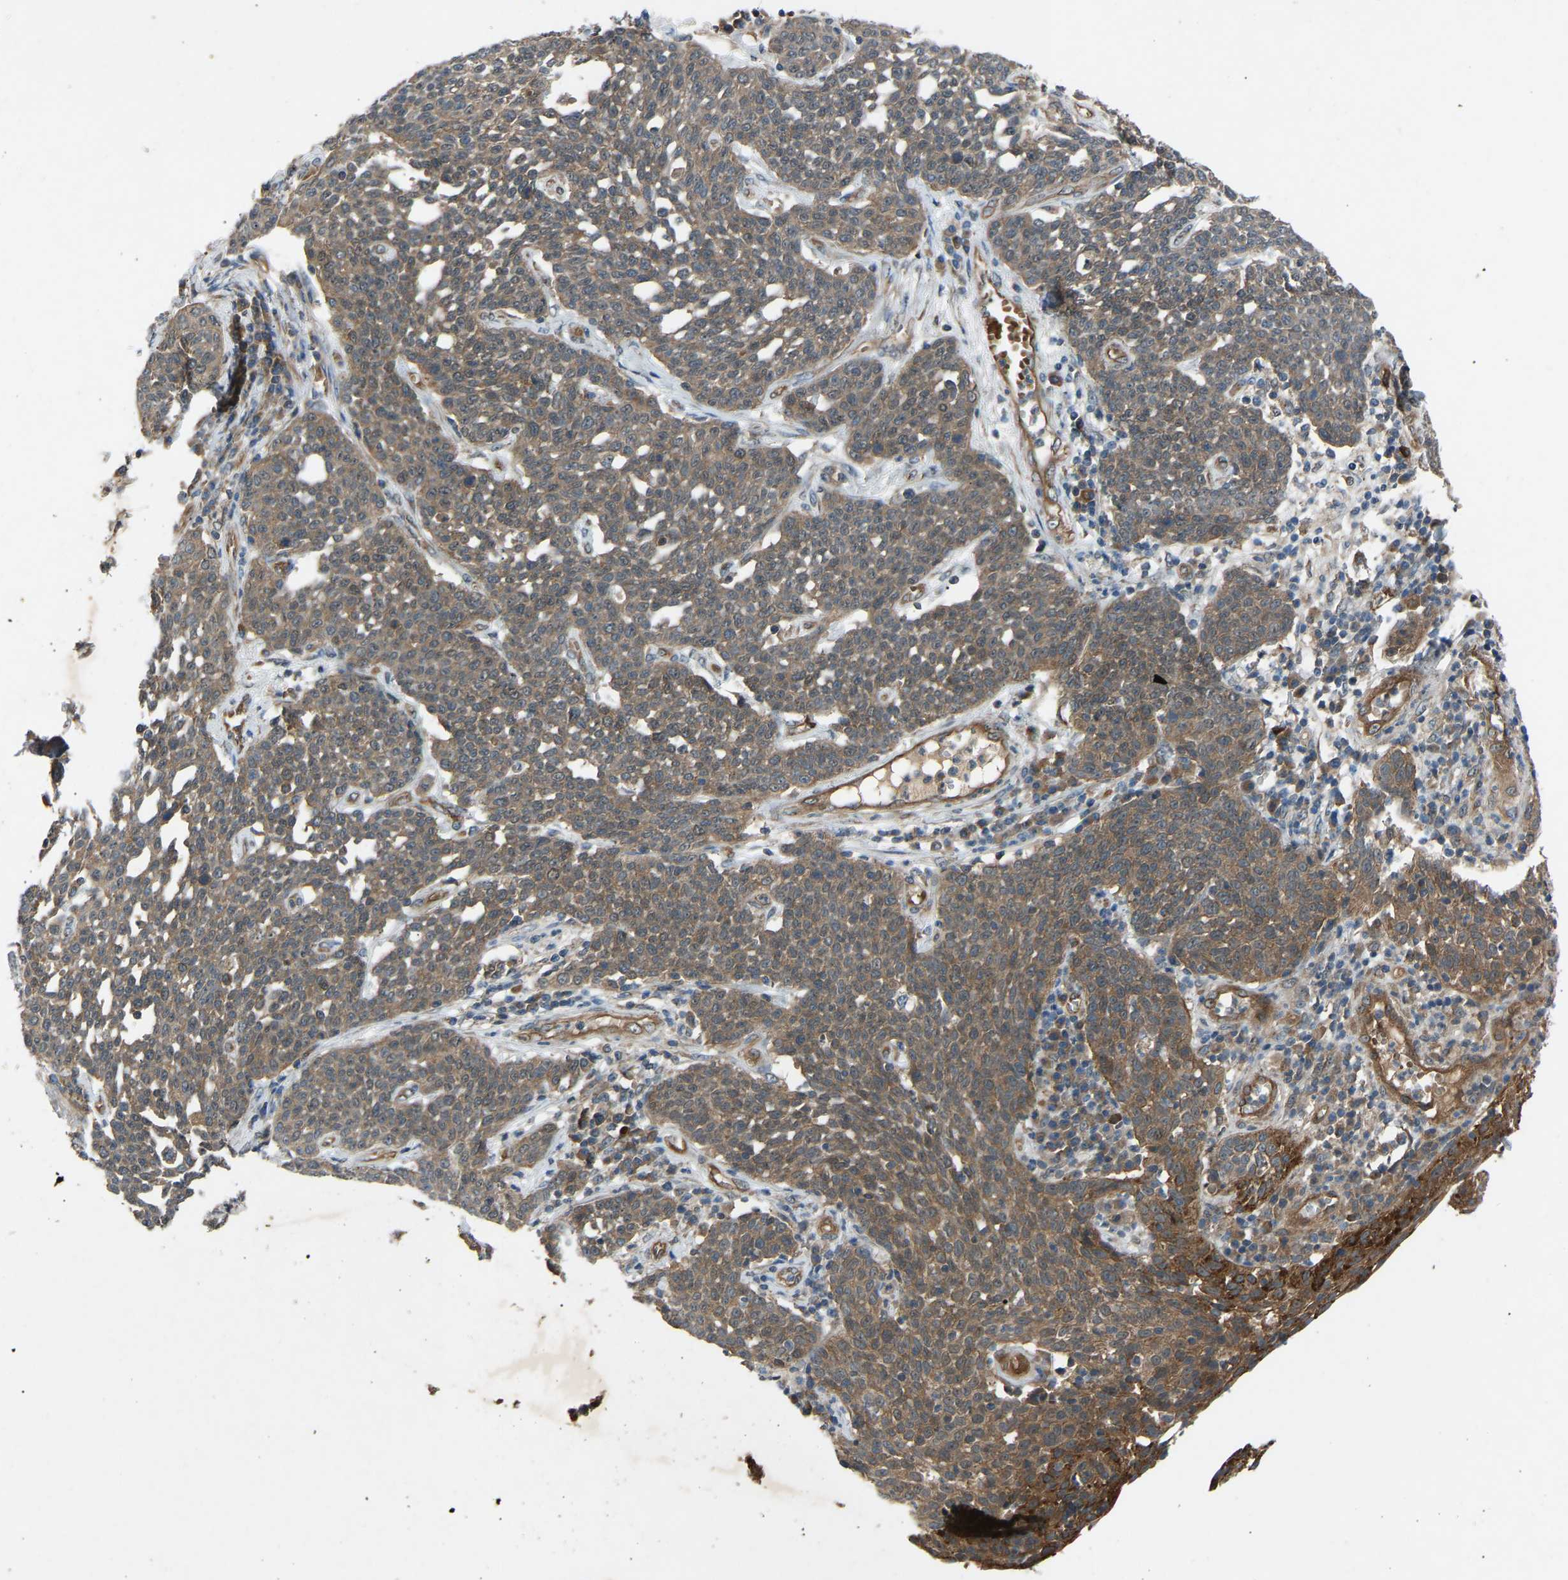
{"staining": {"intensity": "weak", "quantity": ">75%", "location": "cytoplasmic/membranous"}, "tissue": "cervical cancer", "cell_type": "Tumor cells", "image_type": "cancer", "snomed": [{"axis": "morphology", "description": "Squamous cell carcinoma, NOS"}, {"axis": "topography", "description": "Cervix"}], "caption": "DAB immunohistochemical staining of human cervical cancer displays weak cytoplasmic/membranous protein expression in approximately >75% of tumor cells. Using DAB (3,3'-diaminobenzidine) (brown) and hematoxylin (blue) stains, captured at high magnification using brightfield microscopy.", "gene": "GAS2L1", "patient": {"sex": "female", "age": 34}}